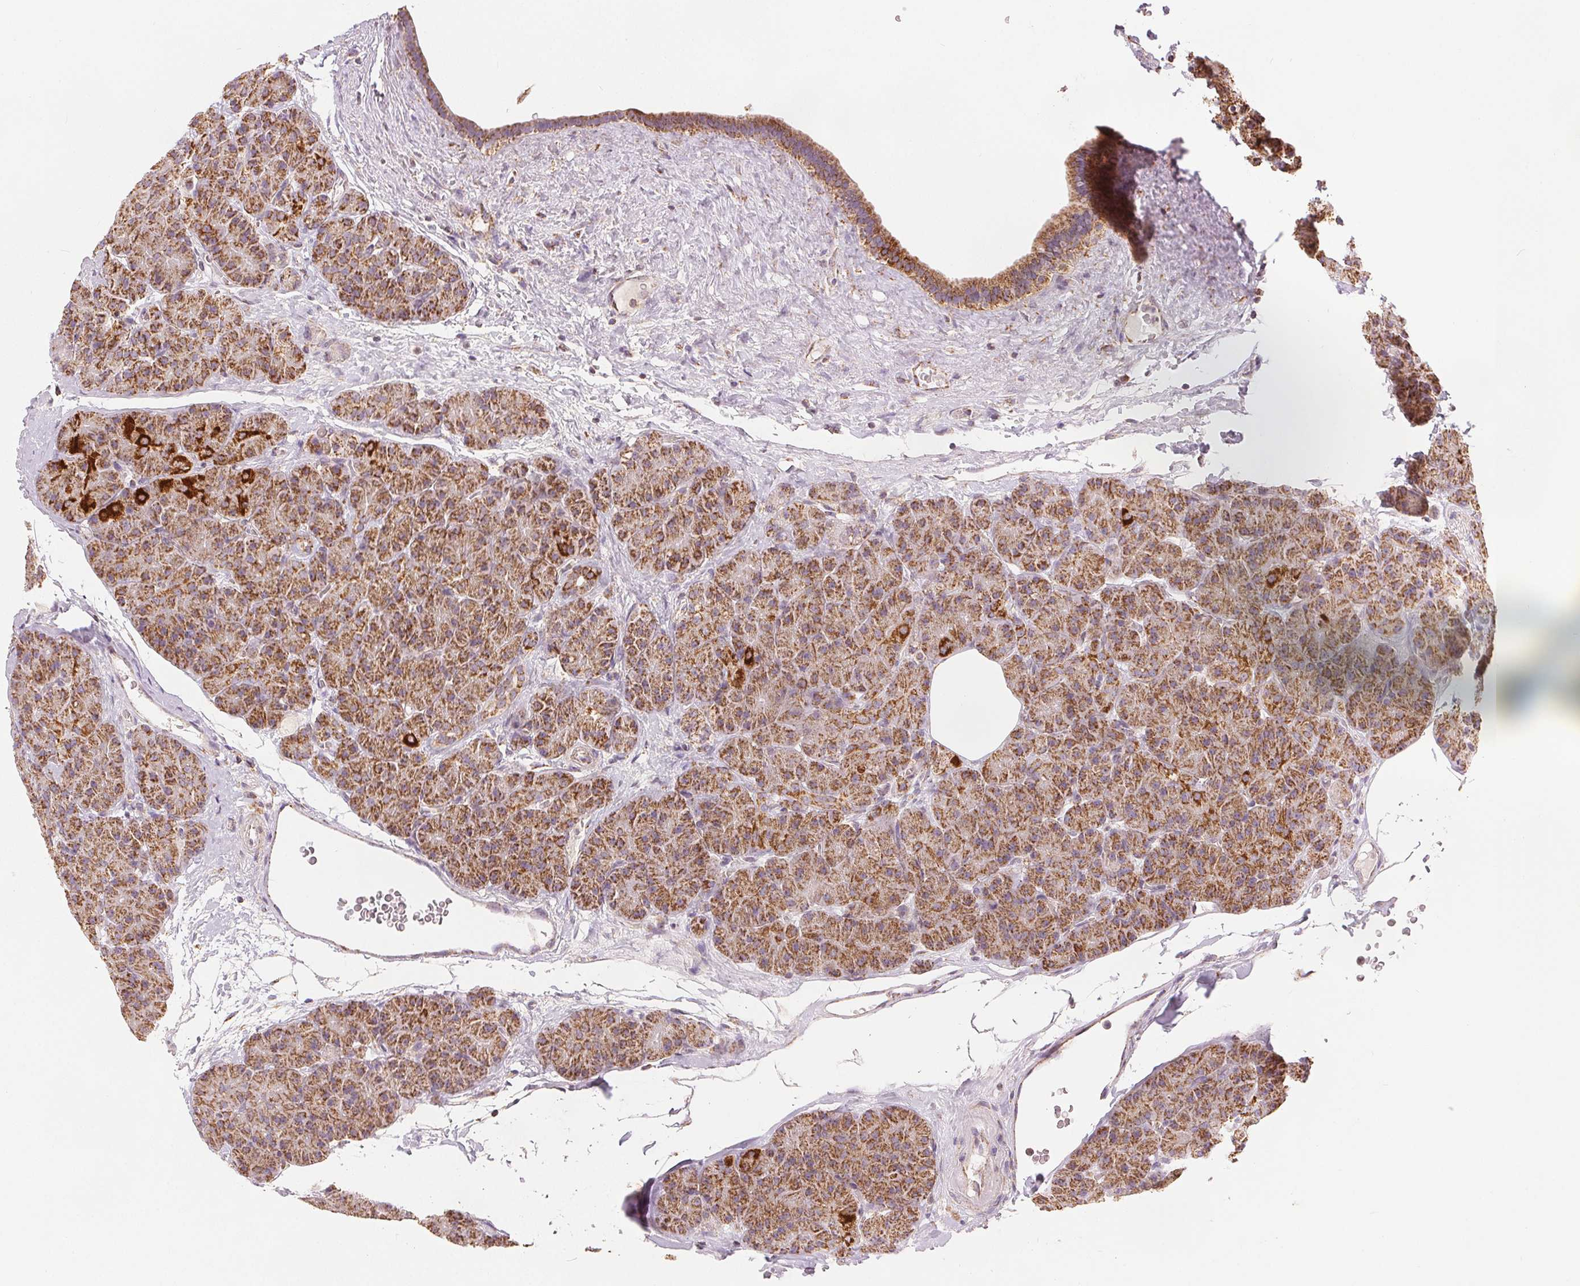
{"staining": {"intensity": "strong", "quantity": ">75%", "location": "cytoplasmic/membranous"}, "tissue": "pancreas", "cell_type": "Exocrine glandular cells", "image_type": "normal", "snomed": [{"axis": "morphology", "description": "Normal tissue, NOS"}, {"axis": "topography", "description": "Pancreas"}], "caption": "This photomicrograph shows immunohistochemistry (IHC) staining of unremarkable human pancreas, with high strong cytoplasmic/membranous expression in approximately >75% of exocrine glandular cells.", "gene": "SDHB", "patient": {"sex": "male", "age": 57}}